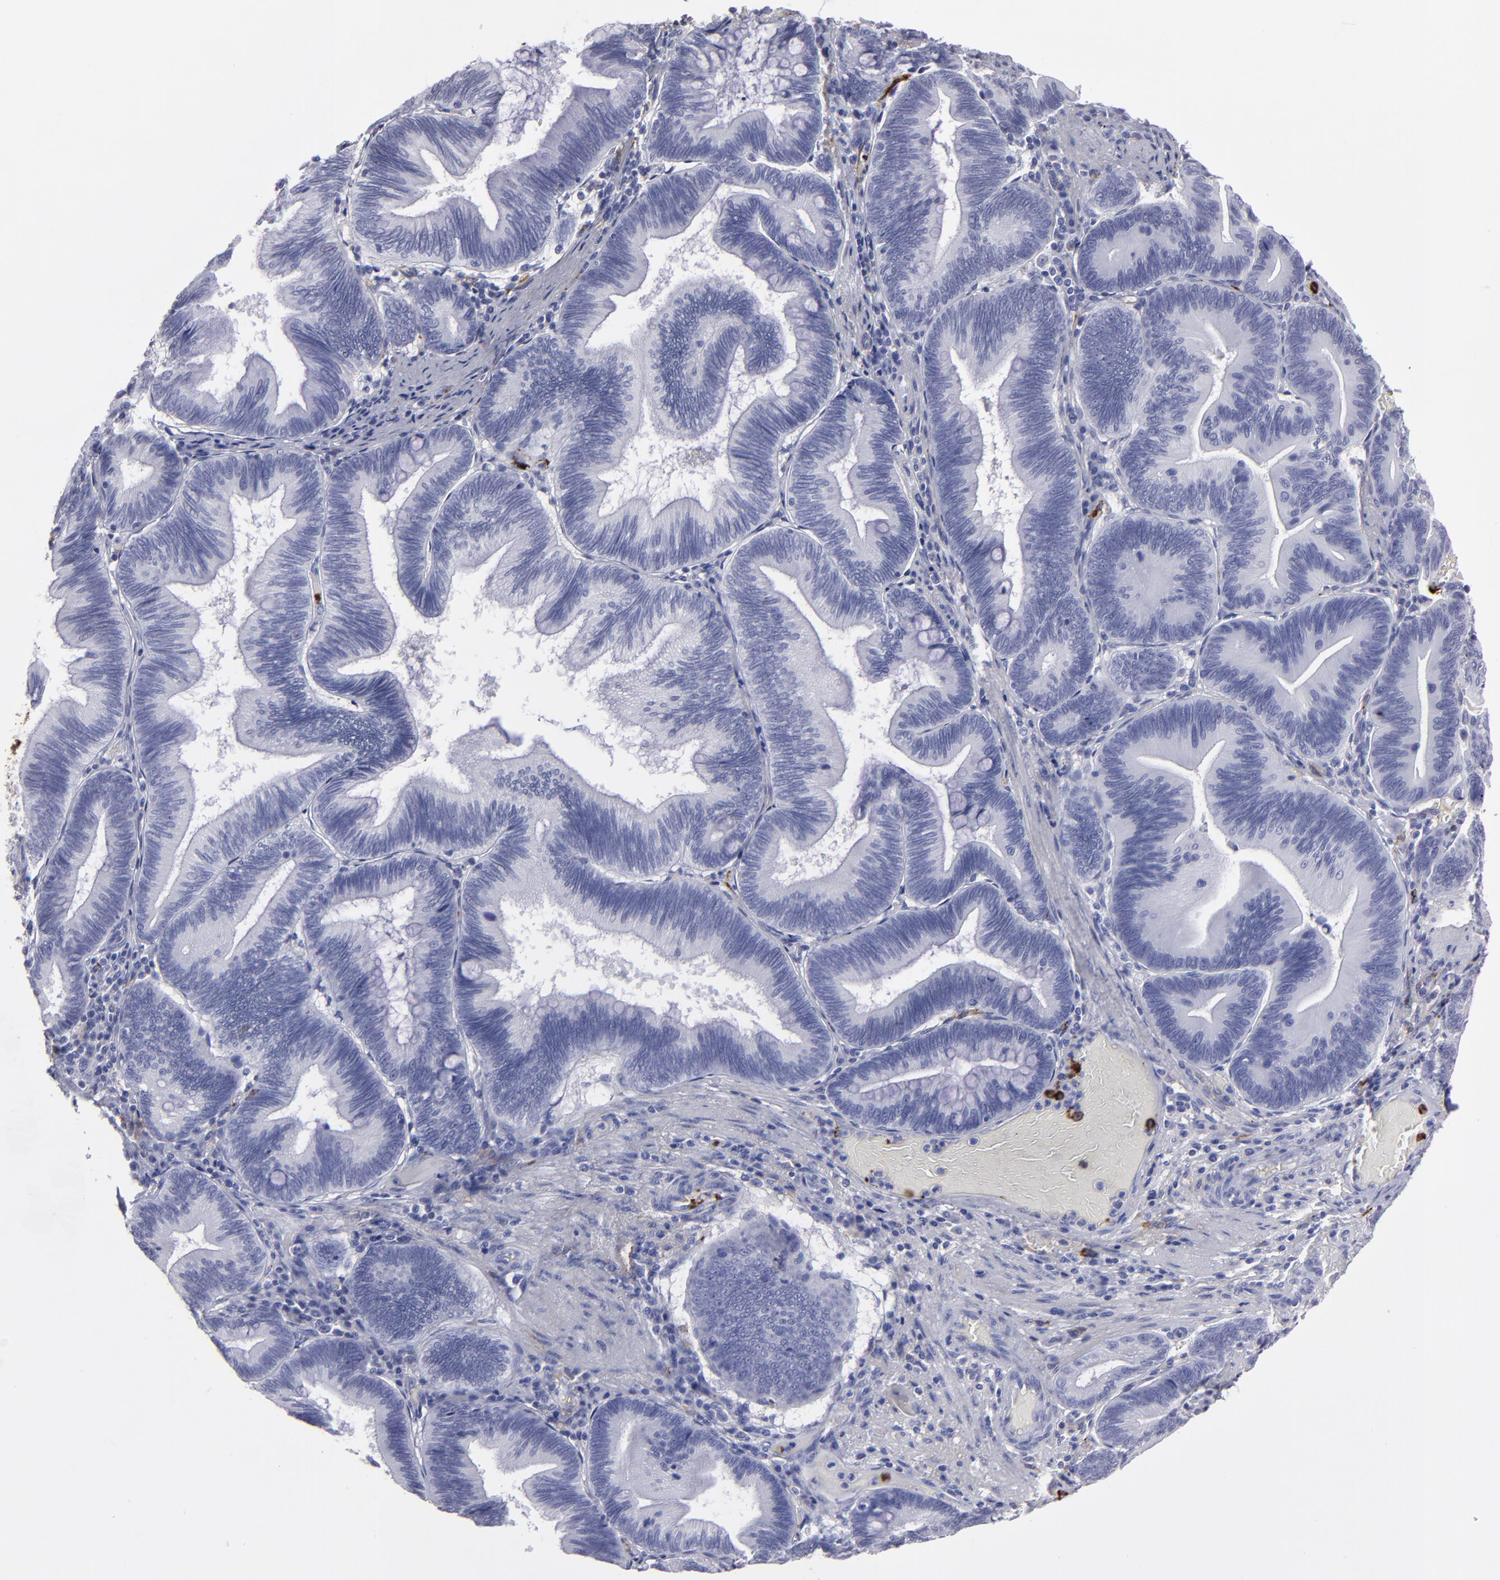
{"staining": {"intensity": "negative", "quantity": "none", "location": "none"}, "tissue": "pancreatic cancer", "cell_type": "Tumor cells", "image_type": "cancer", "snomed": [{"axis": "morphology", "description": "Adenocarcinoma, NOS"}, {"axis": "topography", "description": "Pancreas"}], "caption": "A high-resolution micrograph shows IHC staining of pancreatic cancer (adenocarcinoma), which demonstrates no significant staining in tumor cells.", "gene": "CD36", "patient": {"sex": "male", "age": 82}}